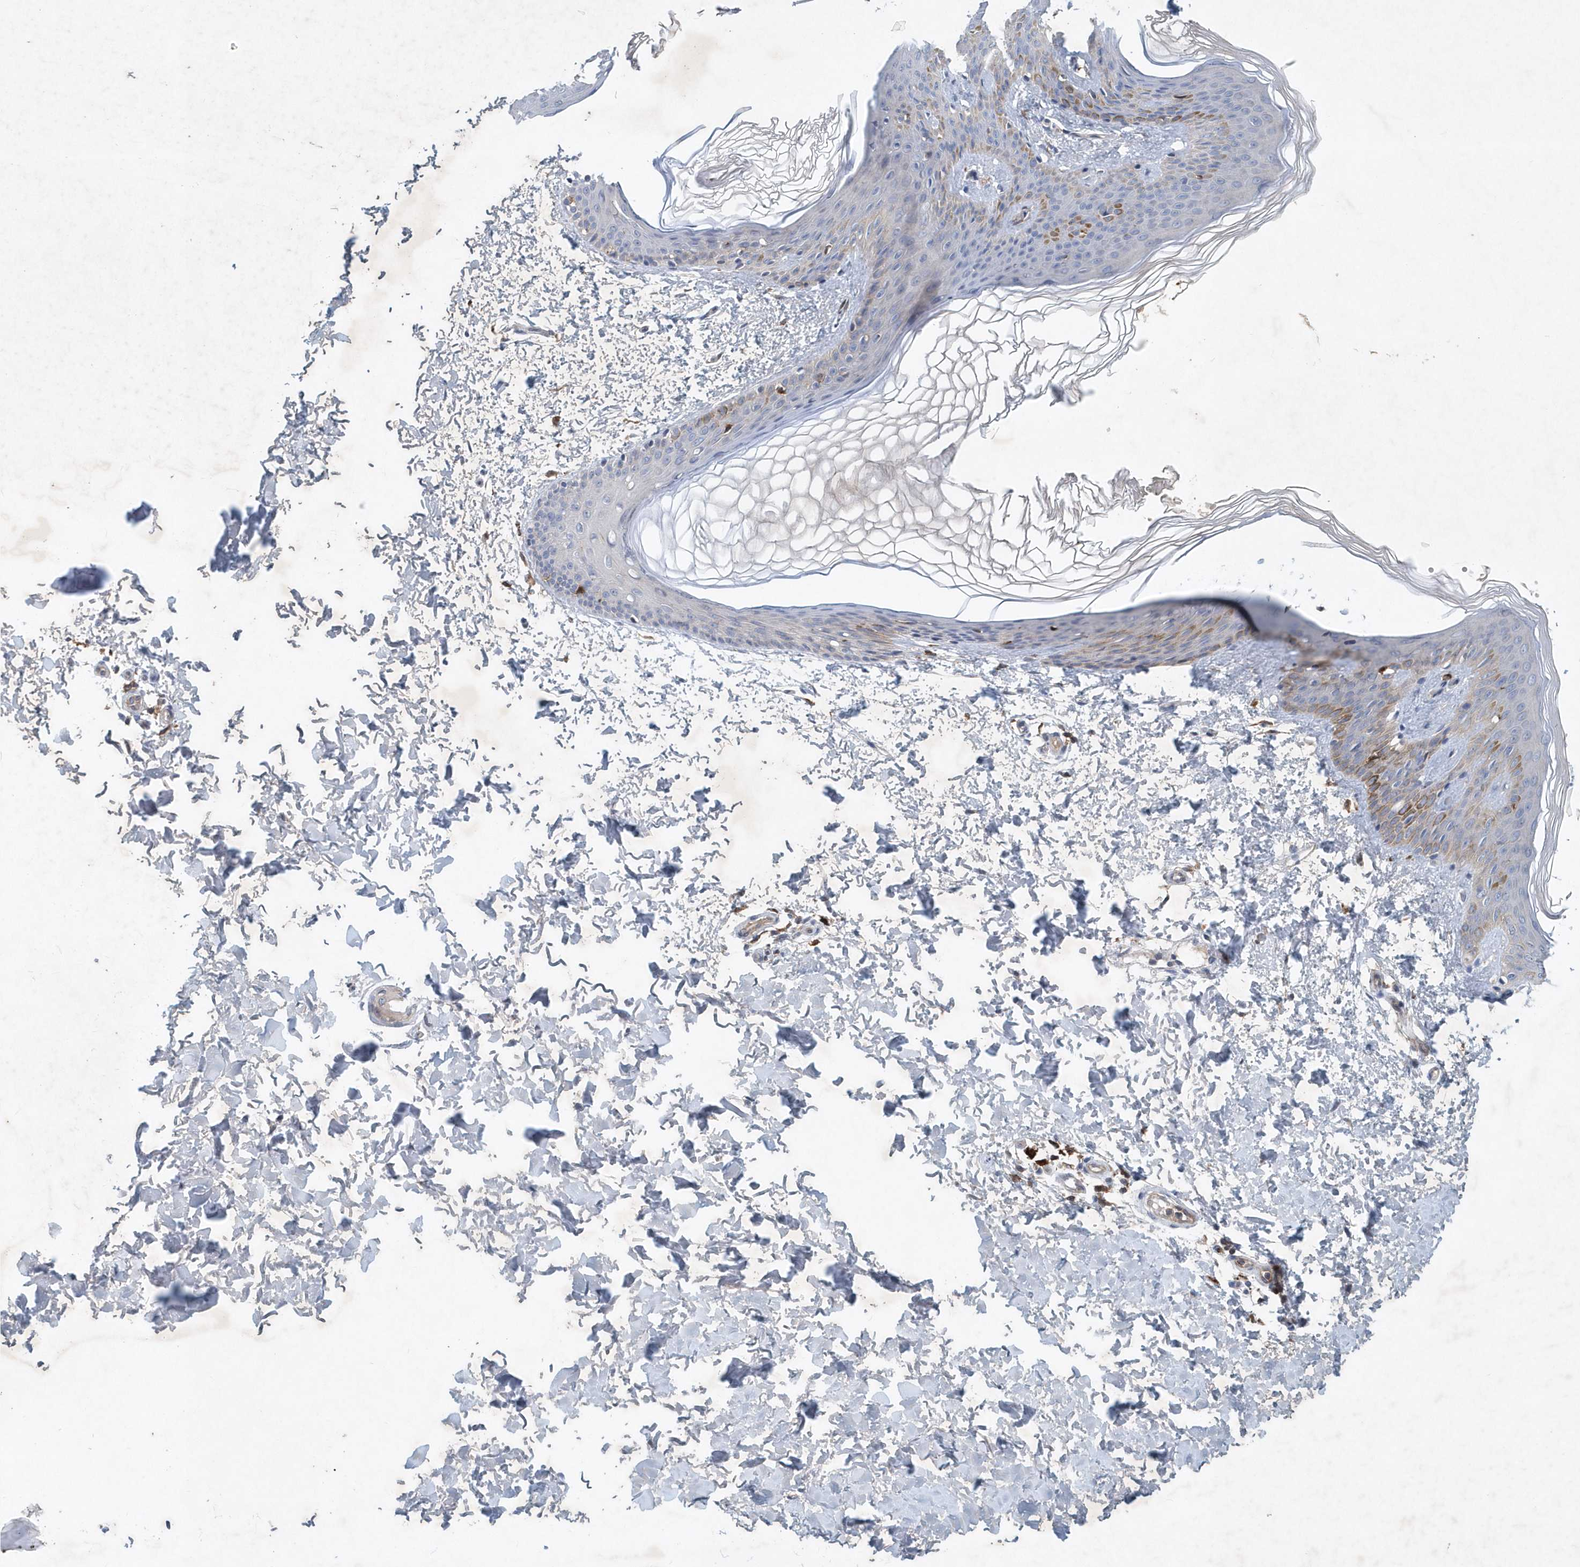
{"staining": {"intensity": "negative", "quantity": "none", "location": "none"}, "tissue": "skin", "cell_type": "Fibroblasts", "image_type": "normal", "snomed": [{"axis": "morphology", "description": "Normal tissue, NOS"}, {"axis": "morphology", "description": "Neoplasm, benign, NOS"}, {"axis": "topography", "description": "Skin"}, {"axis": "topography", "description": "Soft tissue"}], "caption": "Histopathology image shows no significant protein staining in fibroblasts of normal skin. (DAB (3,3'-diaminobenzidine) immunohistochemistry (IHC), high magnification).", "gene": "P2RY10", "patient": {"sex": "male", "age": 26}}